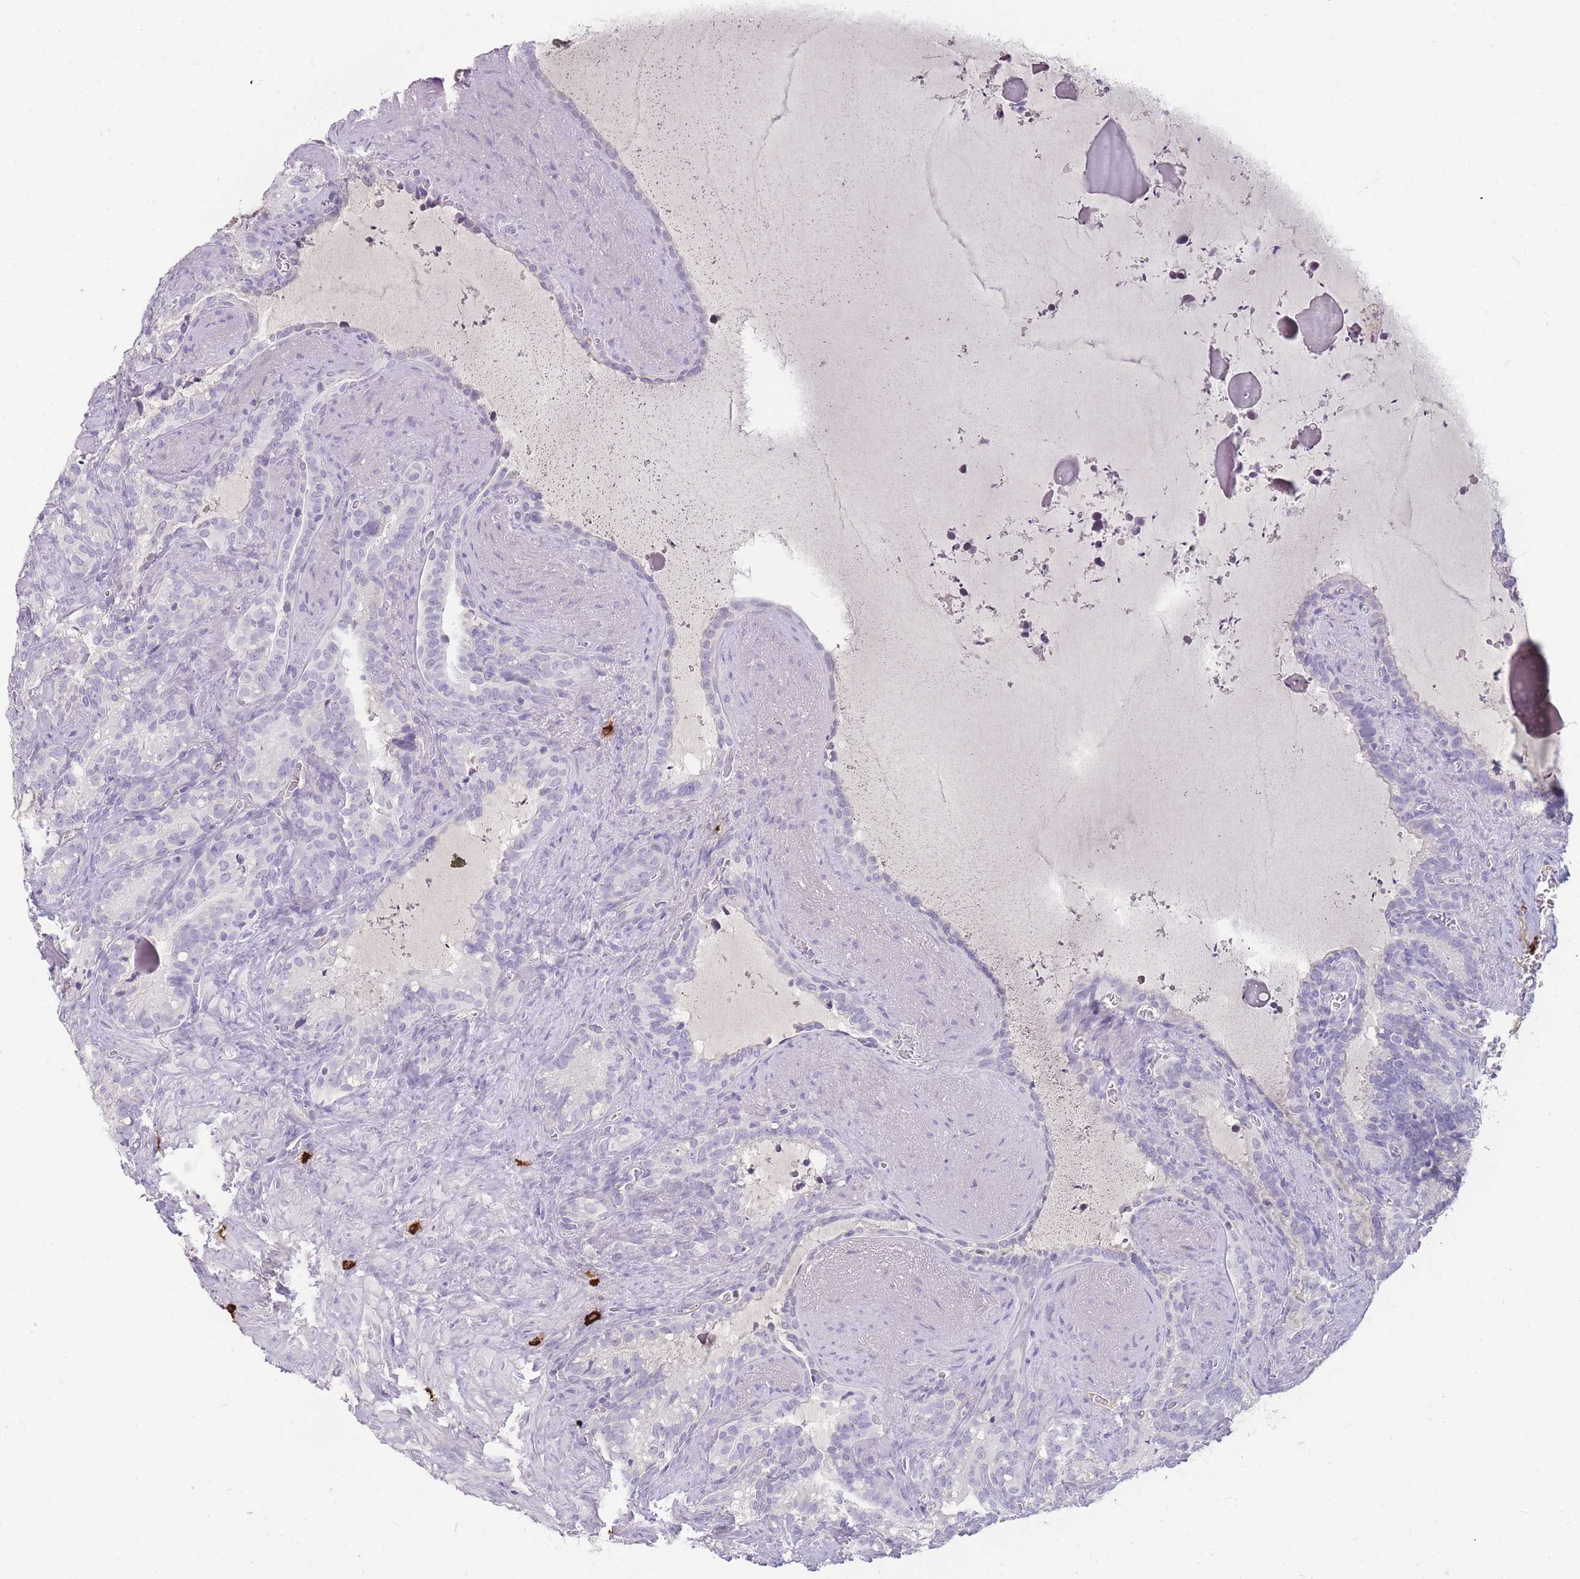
{"staining": {"intensity": "negative", "quantity": "none", "location": "none"}, "tissue": "seminal vesicle", "cell_type": "Glandular cells", "image_type": "normal", "snomed": [{"axis": "morphology", "description": "Normal tissue, NOS"}, {"axis": "topography", "description": "Prostate"}, {"axis": "topography", "description": "Seminal veicle"}], "caption": "This is an immunohistochemistry histopathology image of unremarkable seminal vesicle. There is no positivity in glandular cells.", "gene": "TPSD1", "patient": {"sex": "male", "age": 58}}